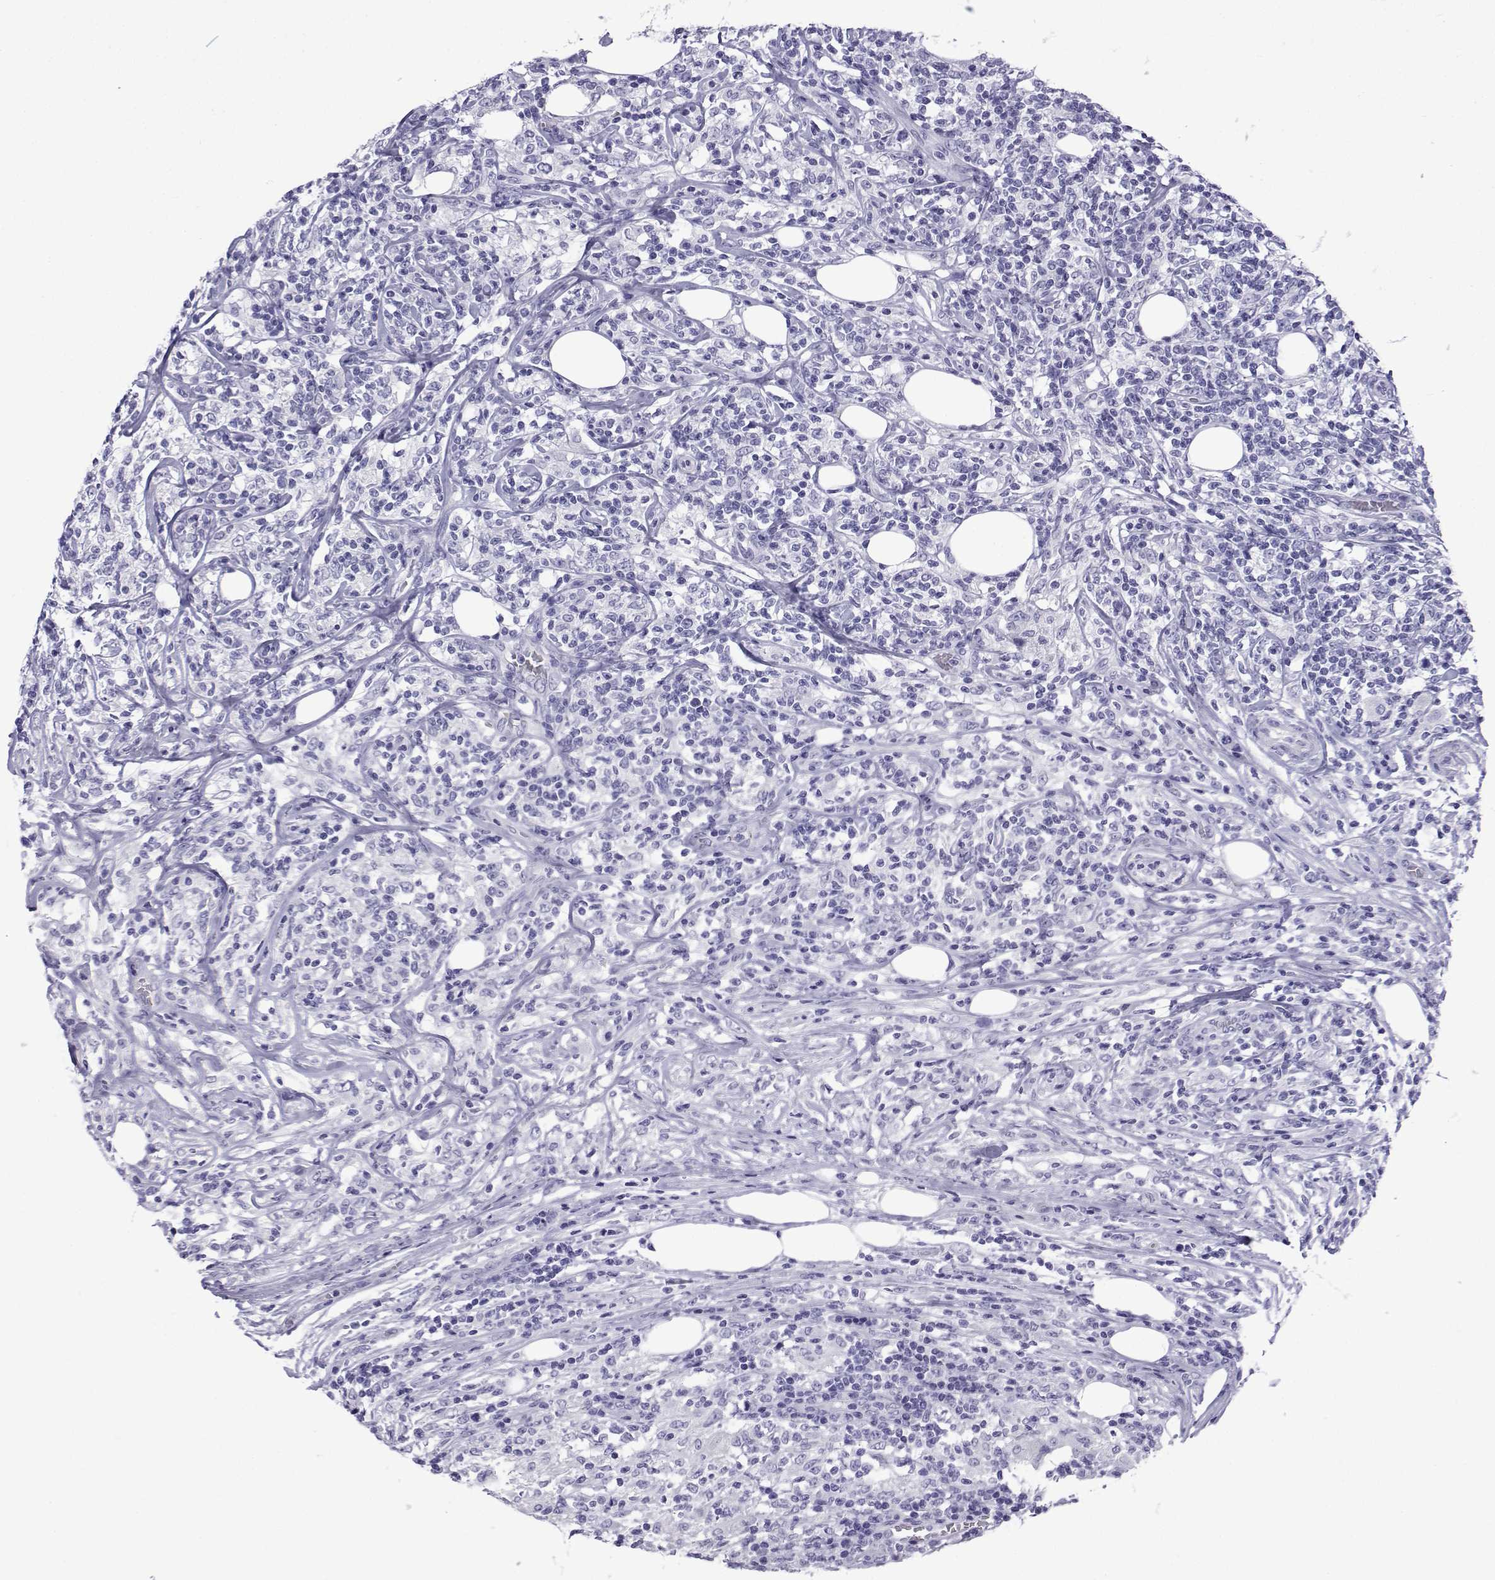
{"staining": {"intensity": "negative", "quantity": "none", "location": "none"}, "tissue": "lymphoma", "cell_type": "Tumor cells", "image_type": "cancer", "snomed": [{"axis": "morphology", "description": "Malignant lymphoma, non-Hodgkin's type, High grade"}, {"axis": "topography", "description": "Lymph node"}], "caption": "The micrograph demonstrates no significant positivity in tumor cells of lymphoma. (Brightfield microscopy of DAB (3,3'-diaminobenzidine) IHC at high magnification).", "gene": "TRIM46", "patient": {"sex": "female", "age": 84}}